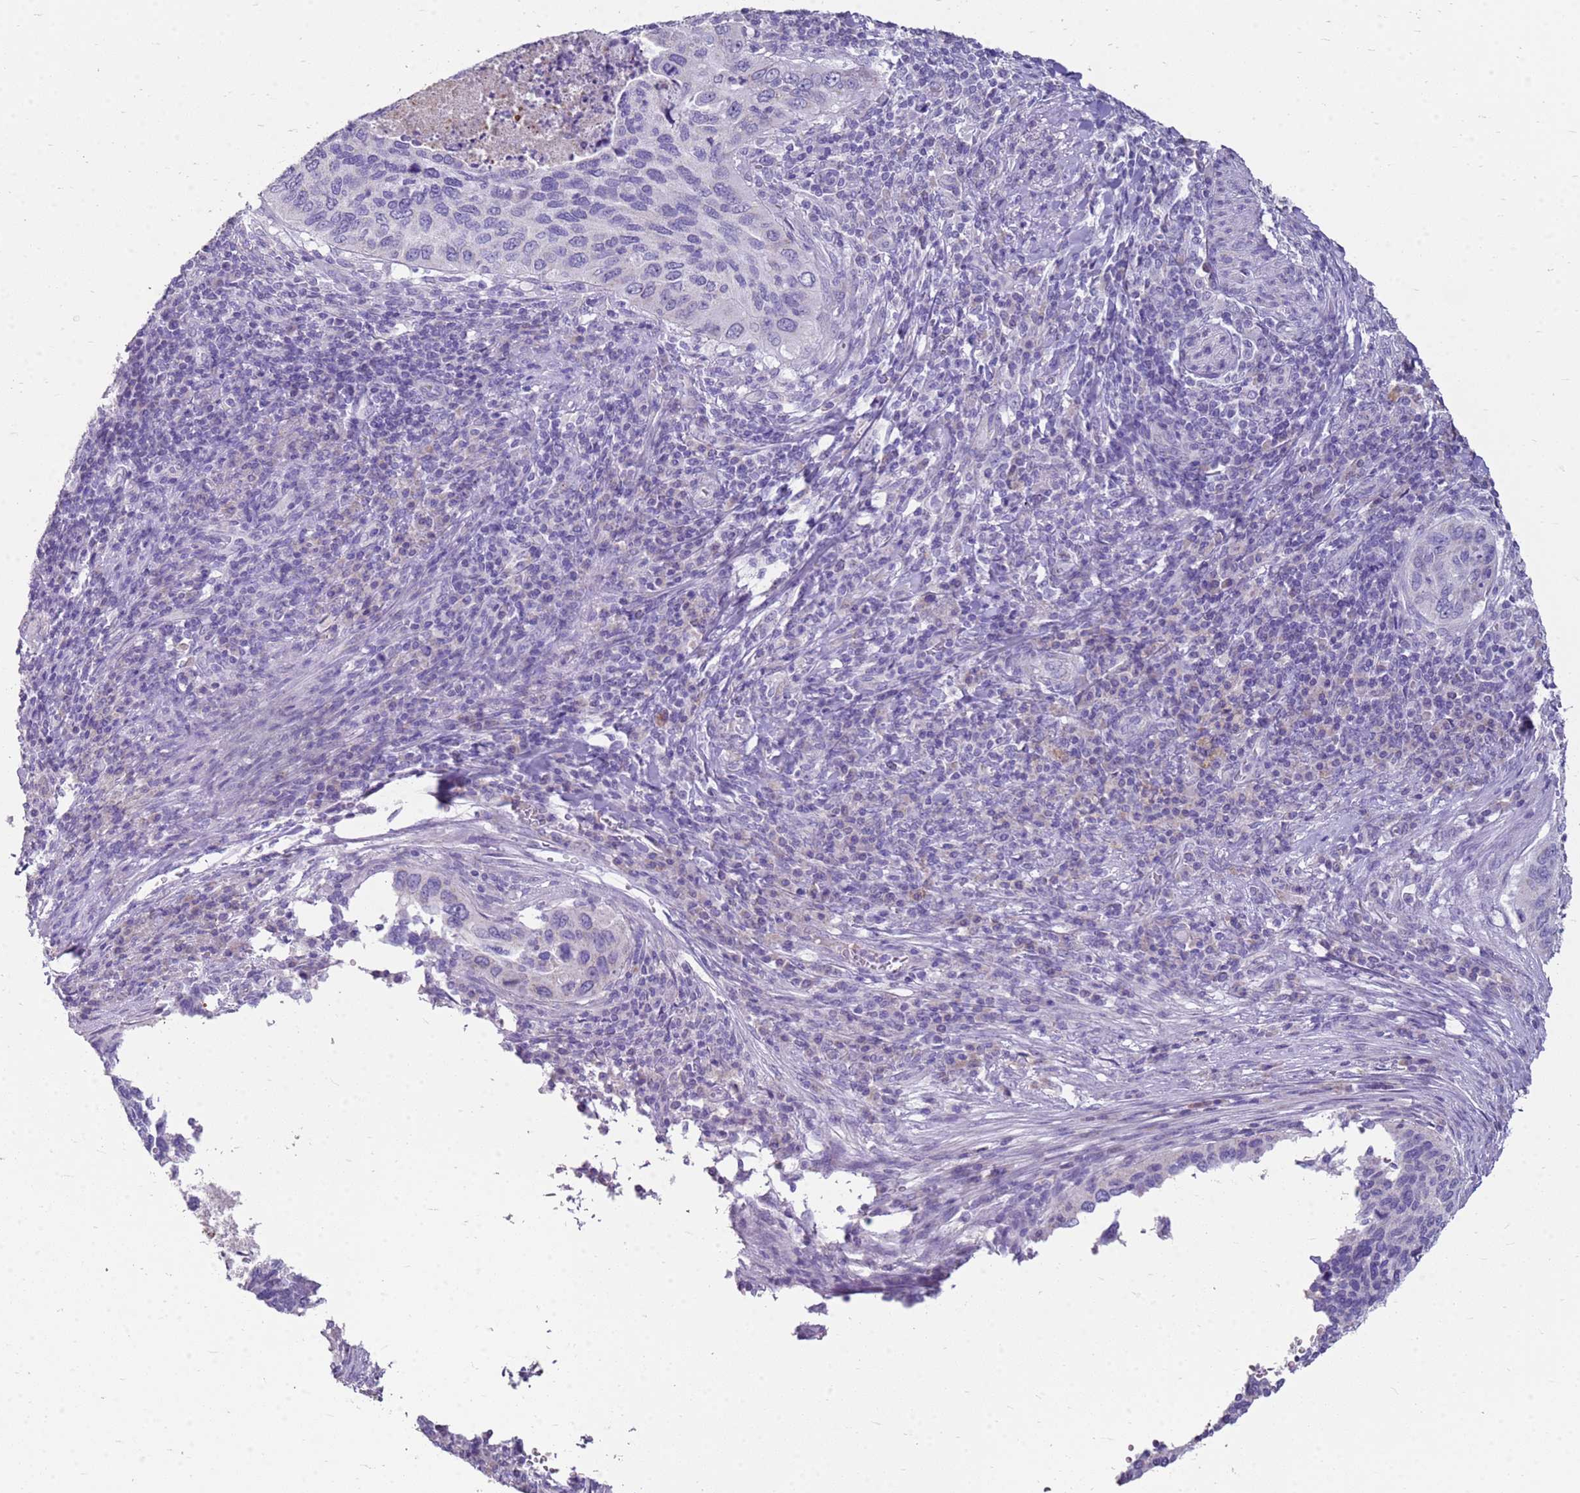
{"staining": {"intensity": "negative", "quantity": "none", "location": "none"}, "tissue": "cervical cancer", "cell_type": "Tumor cells", "image_type": "cancer", "snomed": [{"axis": "morphology", "description": "Squamous cell carcinoma, NOS"}, {"axis": "topography", "description": "Cervix"}], "caption": "An image of human squamous cell carcinoma (cervical) is negative for staining in tumor cells. (Stains: DAB (3,3'-diaminobenzidine) immunohistochemistry with hematoxylin counter stain, Microscopy: brightfield microscopy at high magnification).", "gene": "FABP2", "patient": {"sex": "female", "age": 38}}